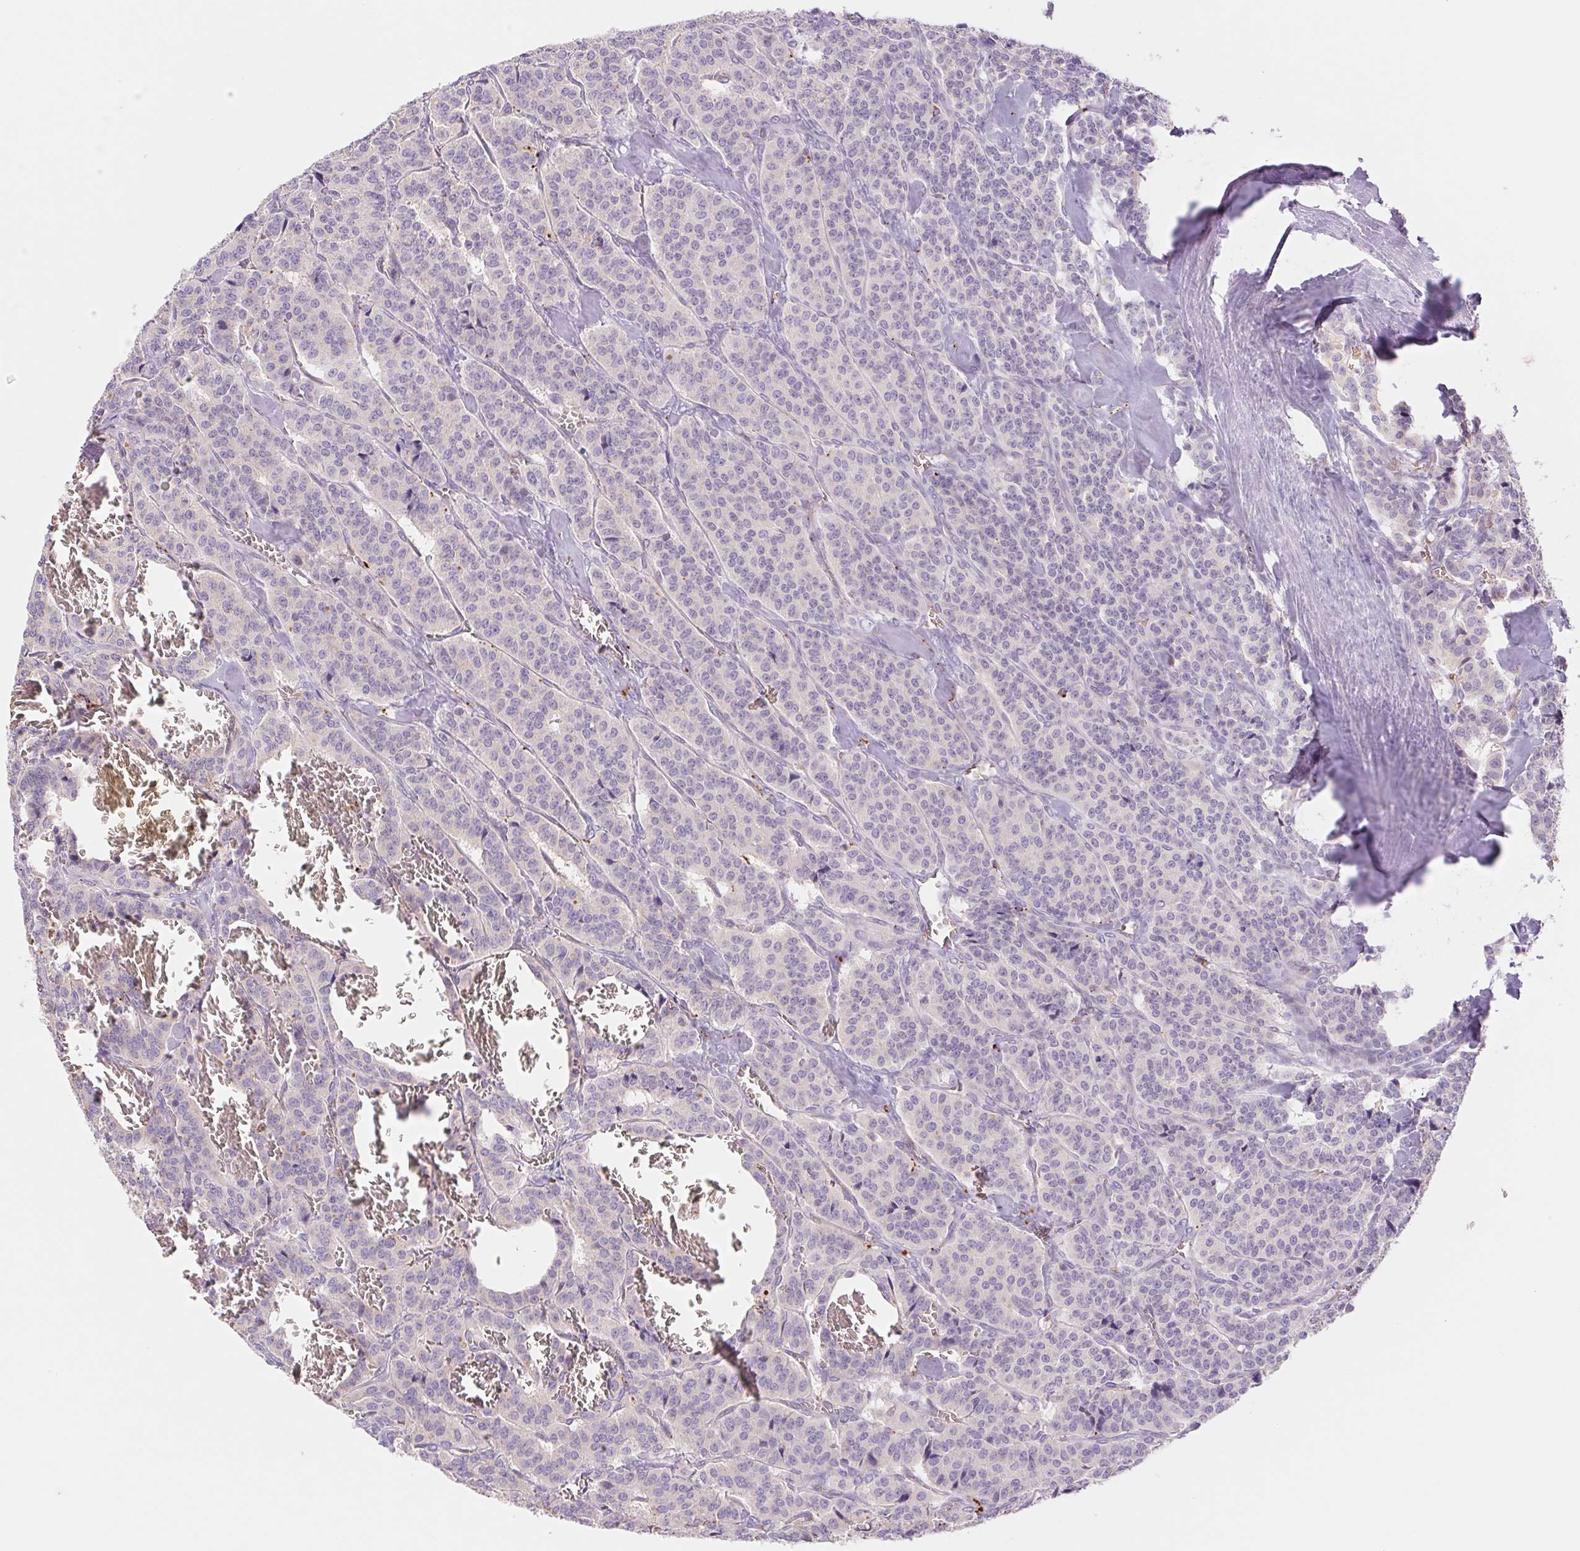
{"staining": {"intensity": "negative", "quantity": "none", "location": "none"}, "tissue": "carcinoid", "cell_type": "Tumor cells", "image_type": "cancer", "snomed": [{"axis": "morphology", "description": "Normal tissue, NOS"}, {"axis": "morphology", "description": "Carcinoid, malignant, NOS"}, {"axis": "topography", "description": "Lung"}], "caption": "Image shows no significant protein positivity in tumor cells of carcinoid (malignant). The staining is performed using DAB brown chromogen with nuclei counter-stained in using hematoxylin.", "gene": "IGFL3", "patient": {"sex": "female", "age": 46}}